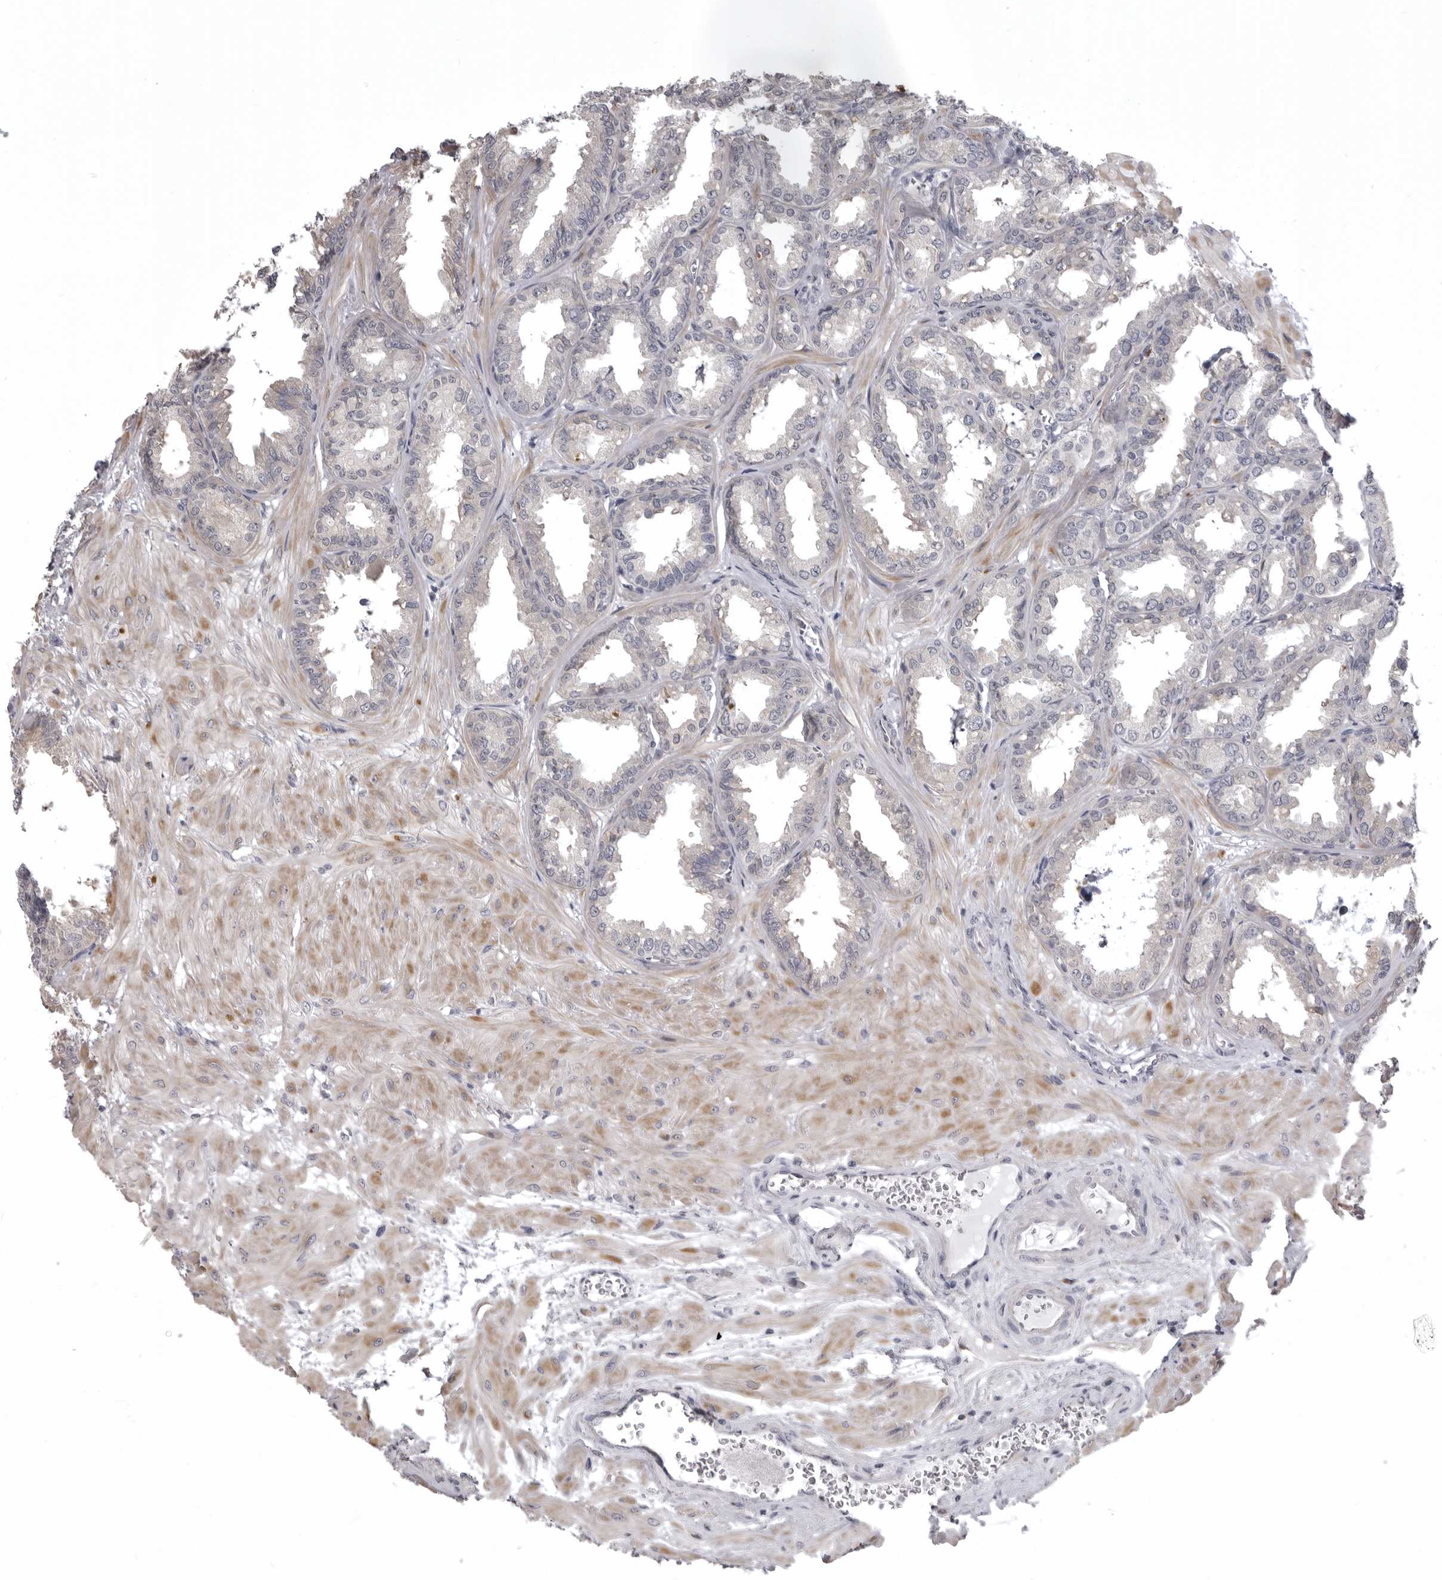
{"staining": {"intensity": "negative", "quantity": "none", "location": "none"}, "tissue": "seminal vesicle", "cell_type": "Glandular cells", "image_type": "normal", "snomed": [{"axis": "morphology", "description": "Normal tissue, NOS"}, {"axis": "topography", "description": "Prostate"}, {"axis": "topography", "description": "Seminal veicle"}], "caption": "Immunohistochemical staining of benign human seminal vesicle displays no significant staining in glandular cells.", "gene": "NCEH1", "patient": {"sex": "male", "age": 51}}